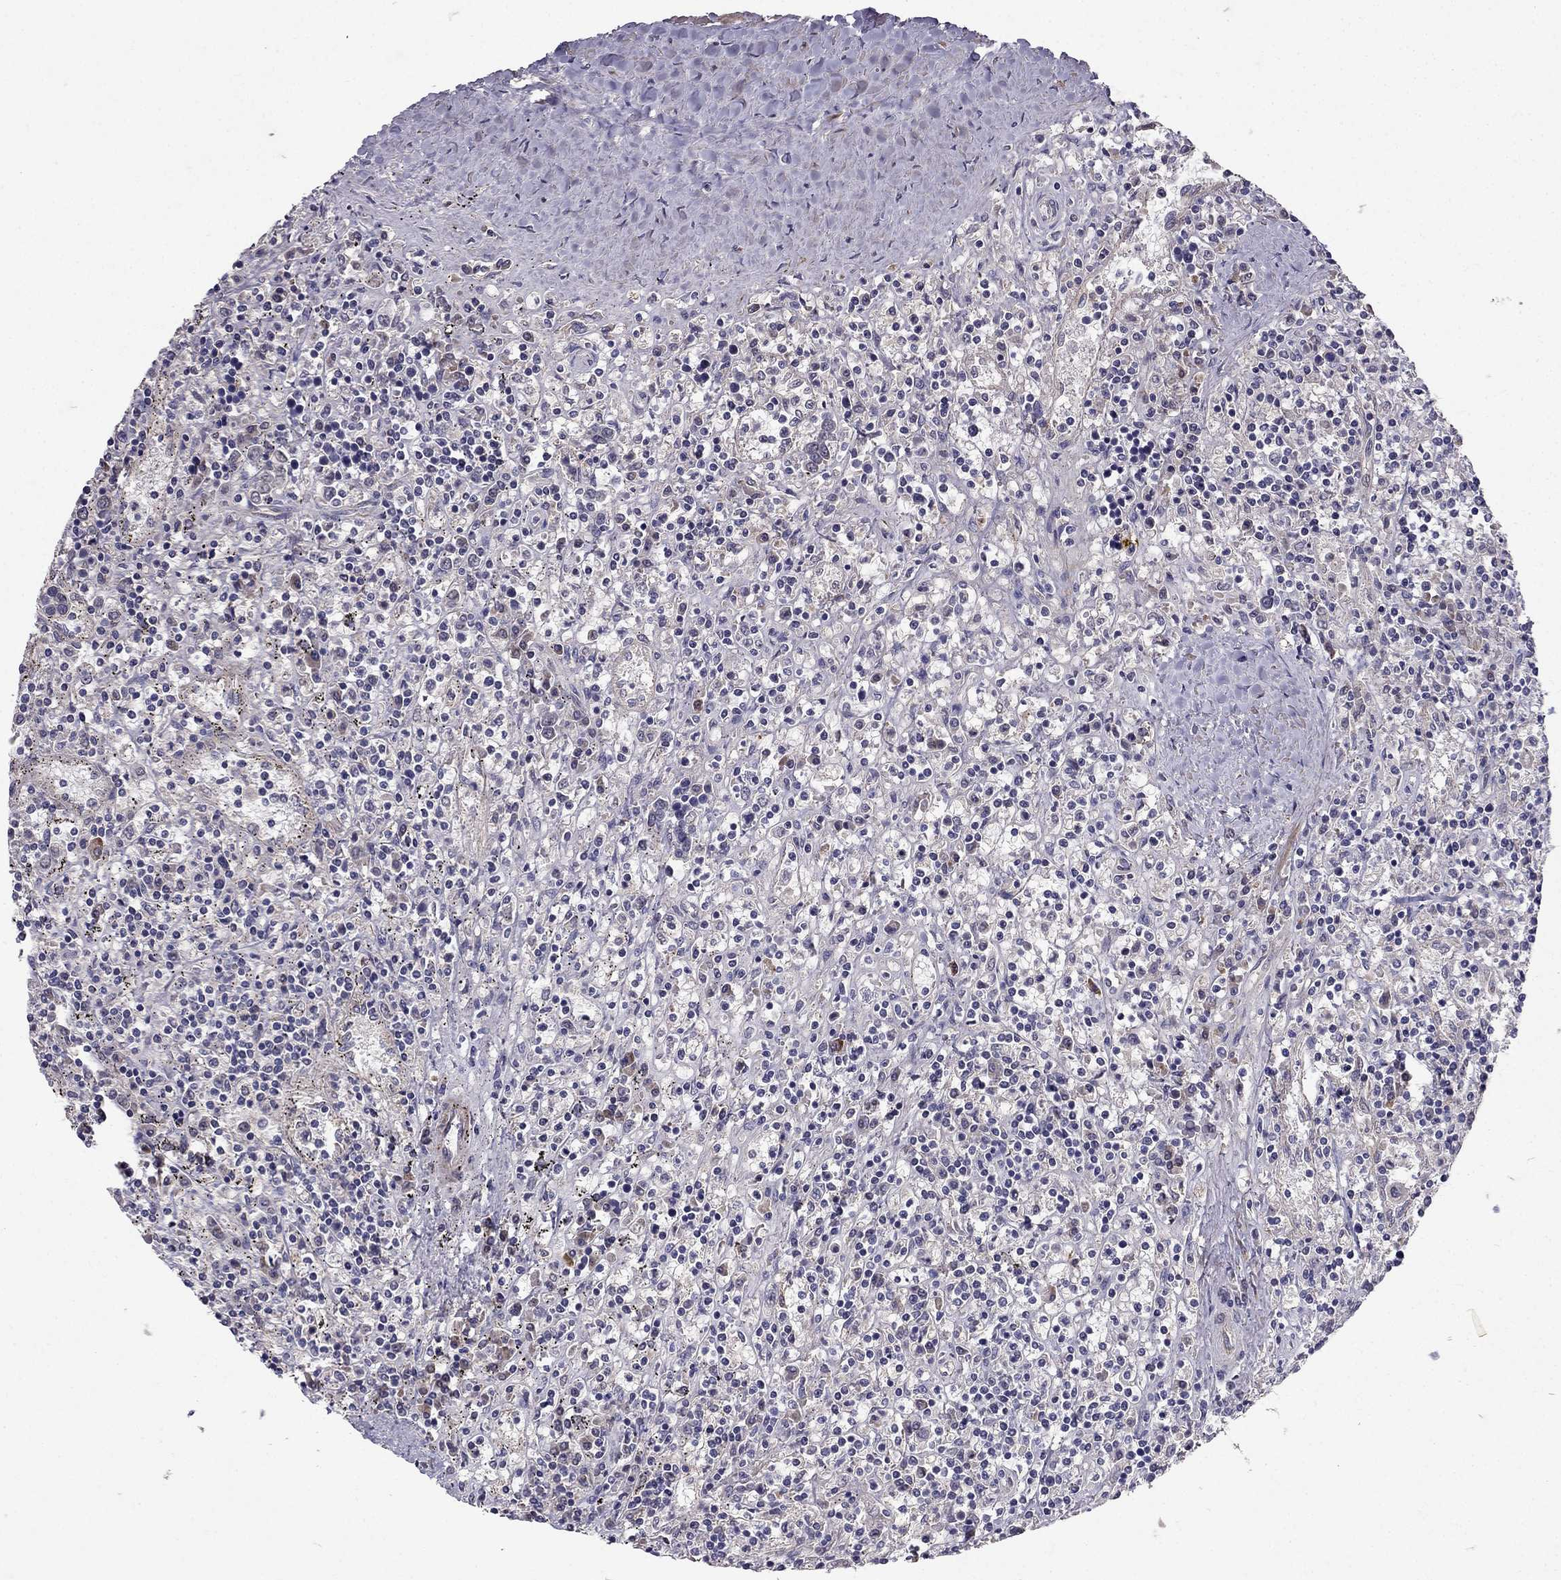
{"staining": {"intensity": "negative", "quantity": "none", "location": "none"}, "tissue": "lymphoma", "cell_type": "Tumor cells", "image_type": "cancer", "snomed": [{"axis": "morphology", "description": "Malignant lymphoma, non-Hodgkin's type, Low grade"}, {"axis": "topography", "description": "Spleen"}], "caption": "Tumor cells are negative for brown protein staining in malignant lymphoma, non-Hodgkin's type (low-grade).", "gene": "RASIP1", "patient": {"sex": "male", "age": 62}}